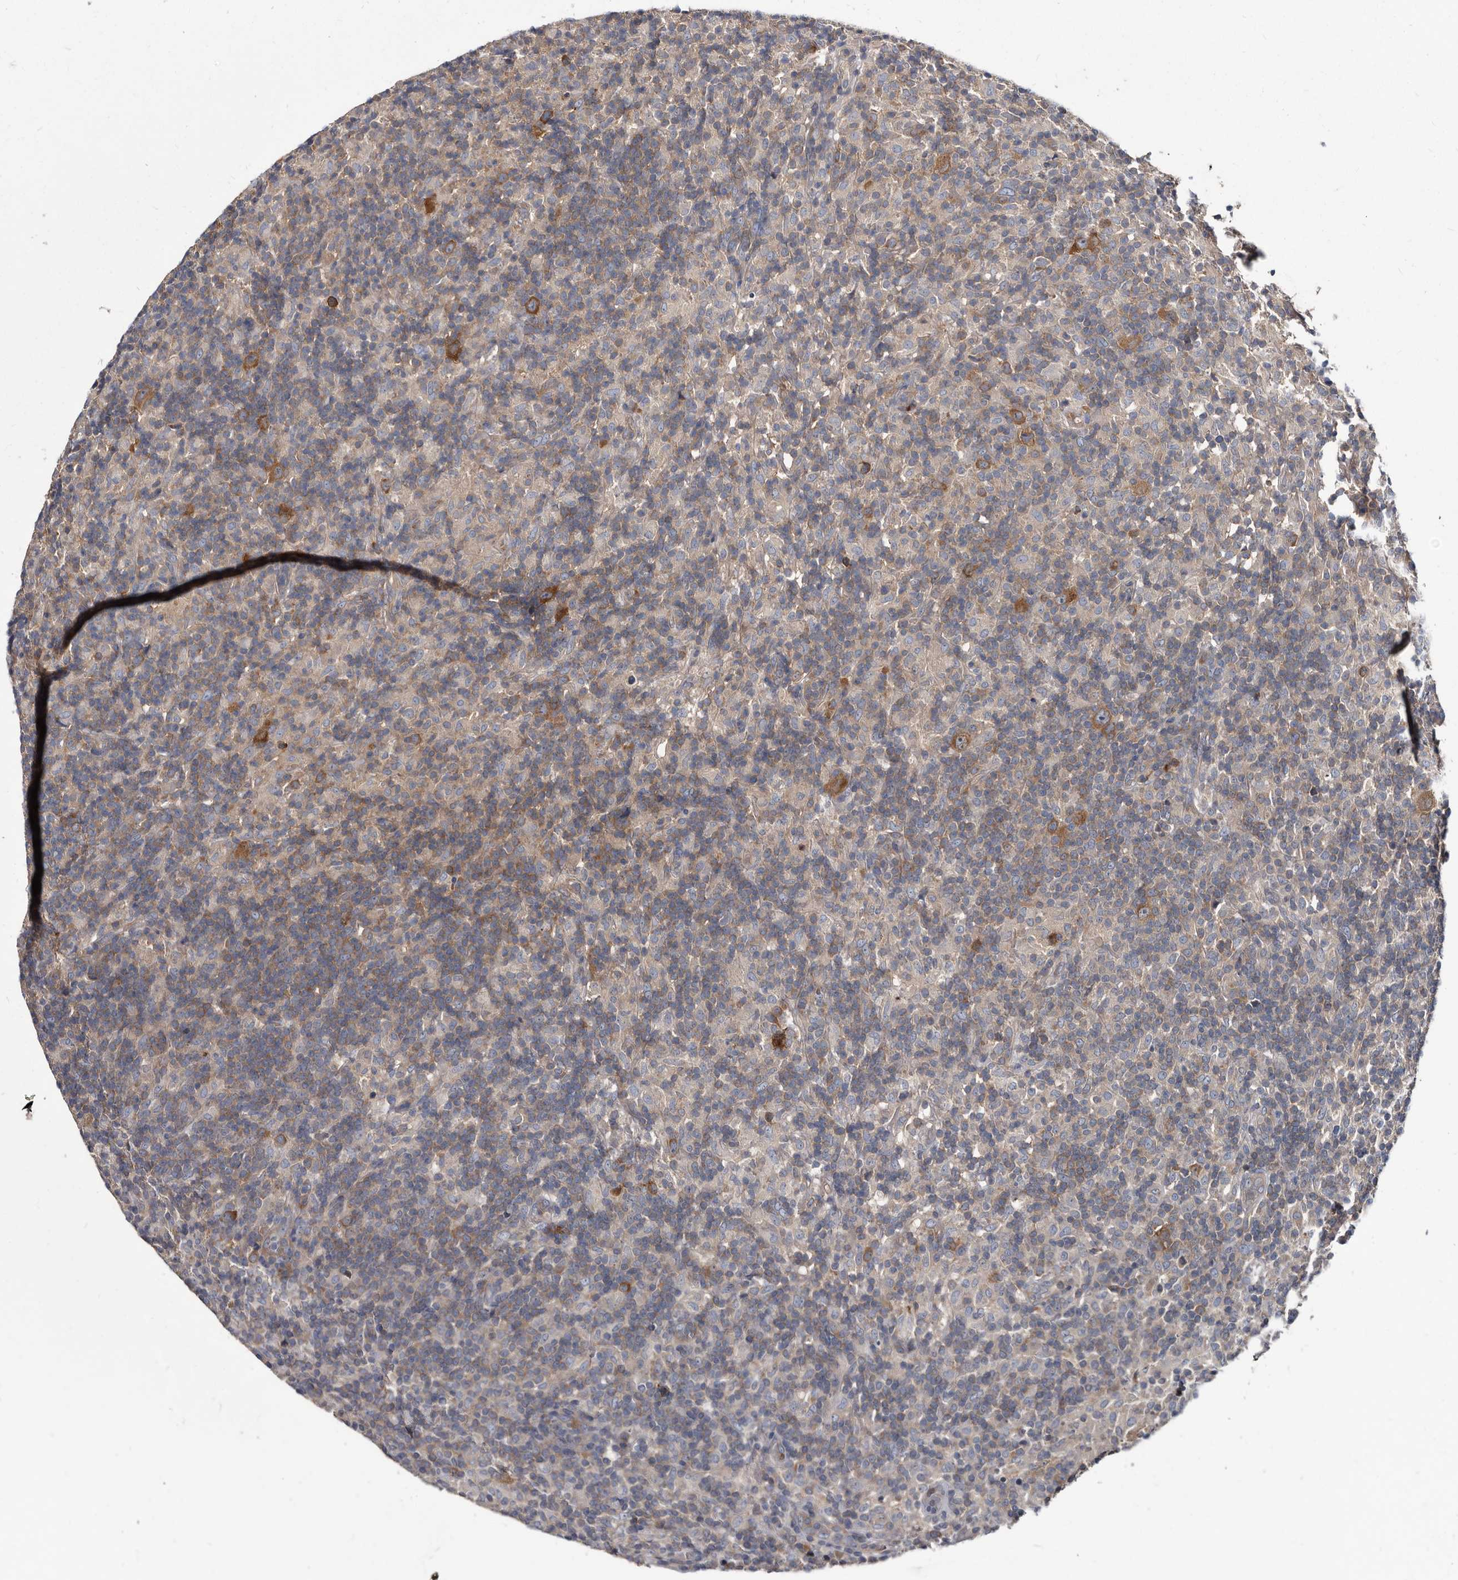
{"staining": {"intensity": "strong", "quantity": ">75%", "location": "cytoplasmic/membranous"}, "tissue": "lymphoma", "cell_type": "Tumor cells", "image_type": "cancer", "snomed": [{"axis": "morphology", "description": "Hodgkin's disease, NOS"}, {"axis": "topography", "description": "Lymph node"}], "caption": "Protein expression analysis of human lymphoma reveals strong cytoplasmic/membranous expression in approximately >75% of tumor cells.", "gene": "ABCF2", "patient": {"sex": "male", "age": 70}}